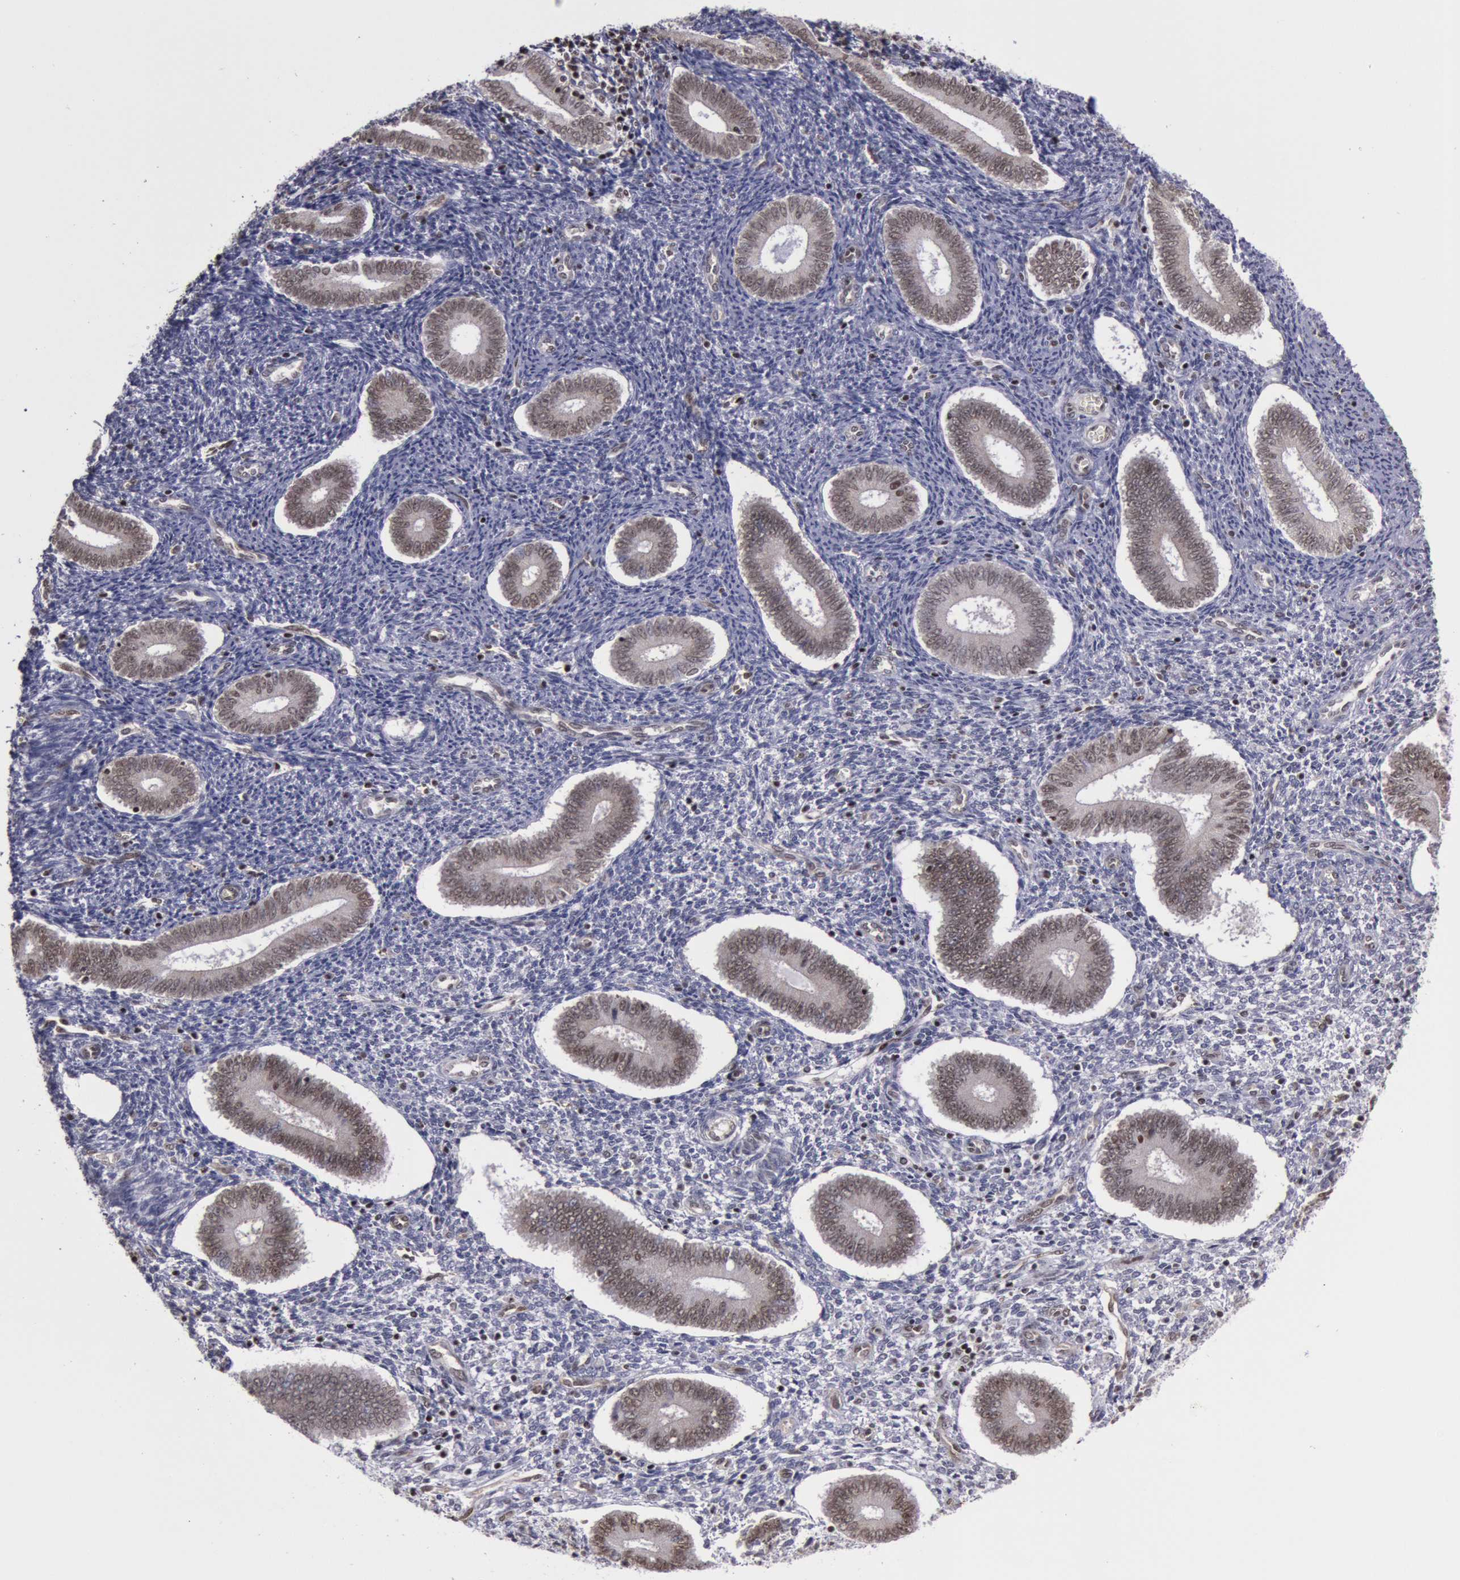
{"staining": {"intensity": "moderate", "quantity": "<25%", "location": "nuclear"}, "tissue": "endometrium", "cell_type": "Cells in endometrial stroma", "image_type": "normal", "snomed": [{"axis": "morphology", "description": "Normal tissue, NOS"}, {"axis": "topography", "description": "Endometrium"}], "caption": "IHC histopathology image of benign endometrium: human endometrium stained using immunohistochemistry (IHC) displays low levels of moderate protein expression localized specifically in the nuclear of cells in endometrial stroma, appearing as a nuclear brown color.", "gene": "NKAP", "patient": {"sex": "female", "age": 35}}